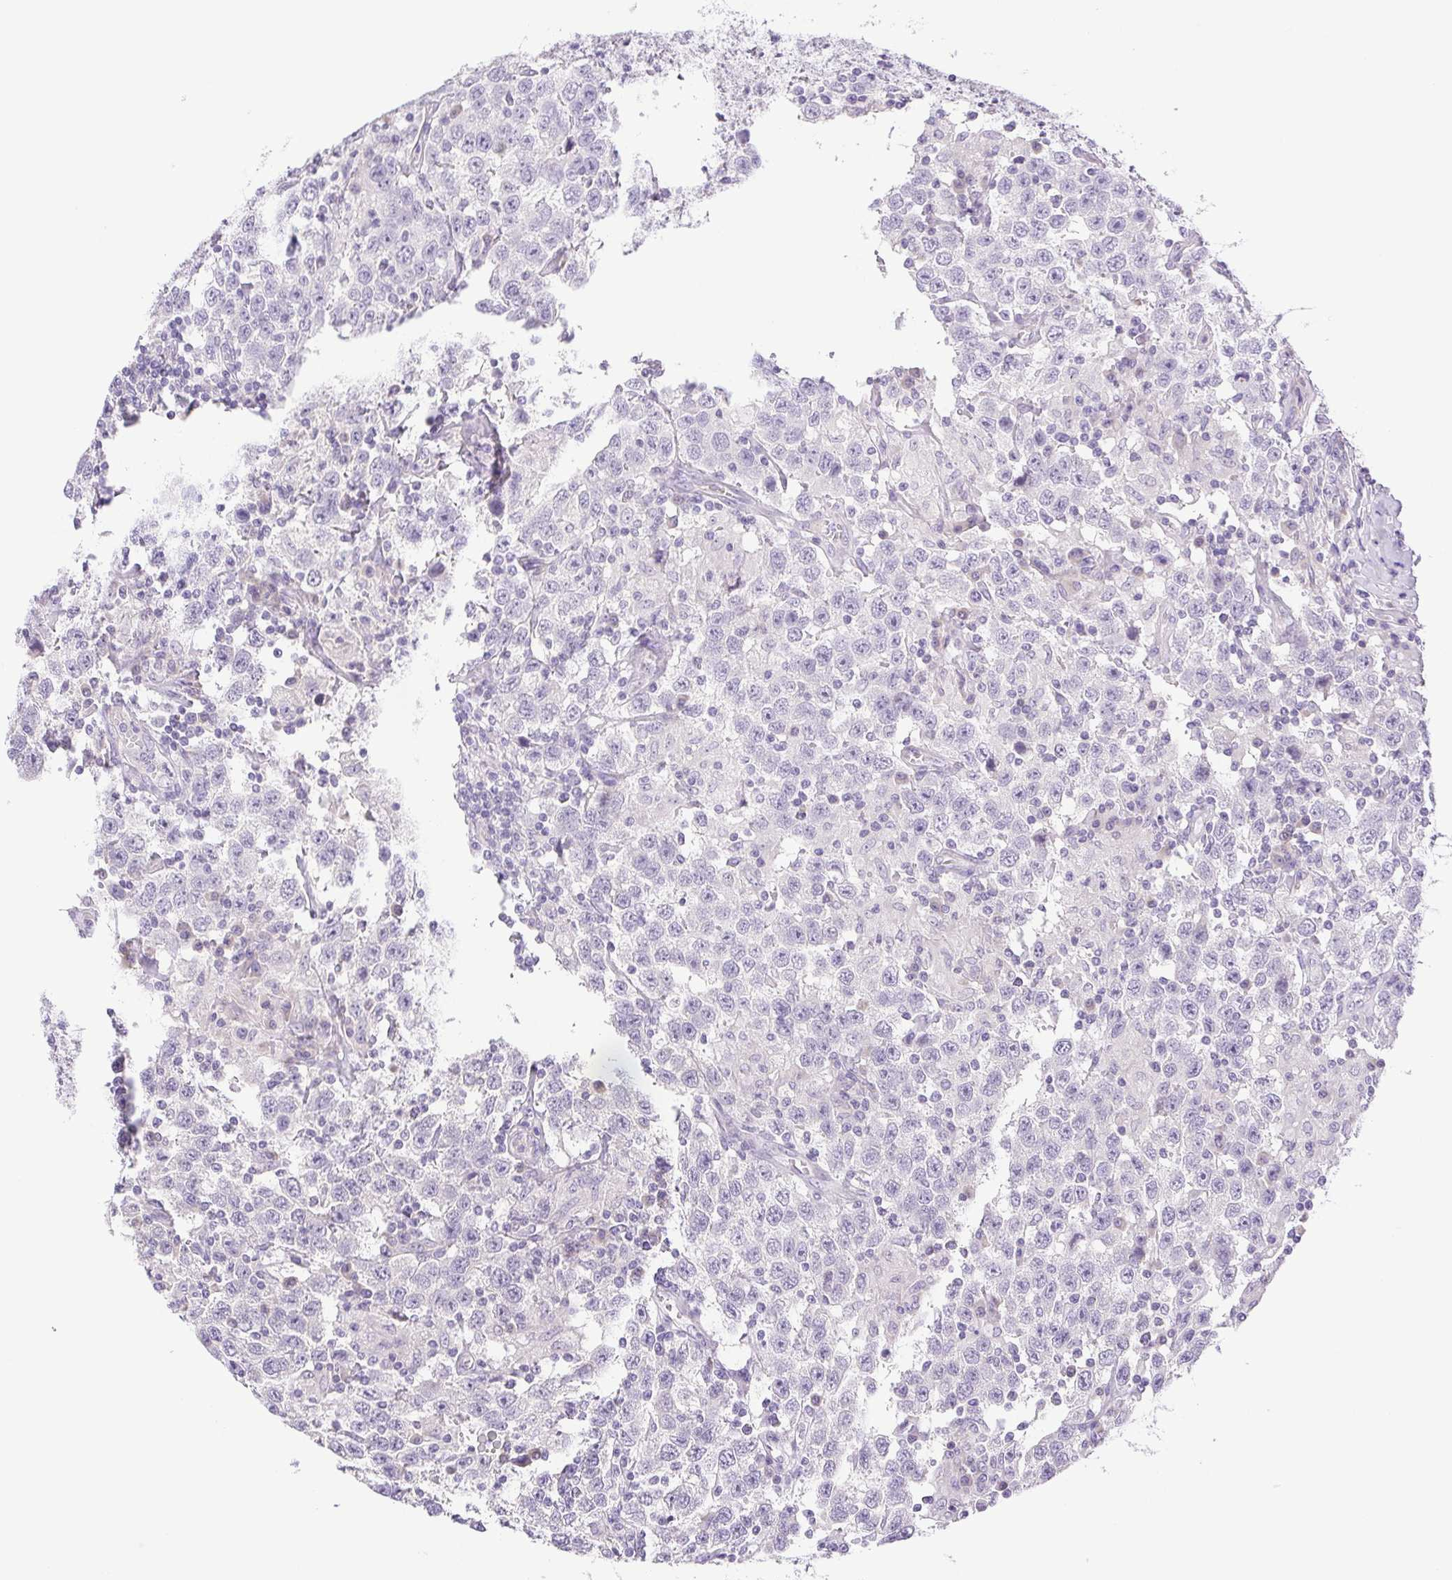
{"staining": {"intensity": "negative", "quantity": "none", "location": "none"}, "tissue": "testis cancer", "cell_type": "Tumor cells", "image_type": "cancer", "snomed": [{"axis": "morphology", "description": "Seminoma, NOS"}, {"axis": "topography", "description": "Testis"}], "caption": "Immunohistochemistry micrograph of human seminoma (testis) stained for a protein (brown), which displays no staining in tumor cells.", "gene": "PAPPA2", "patient": {"sex": "male", "age": 41}}